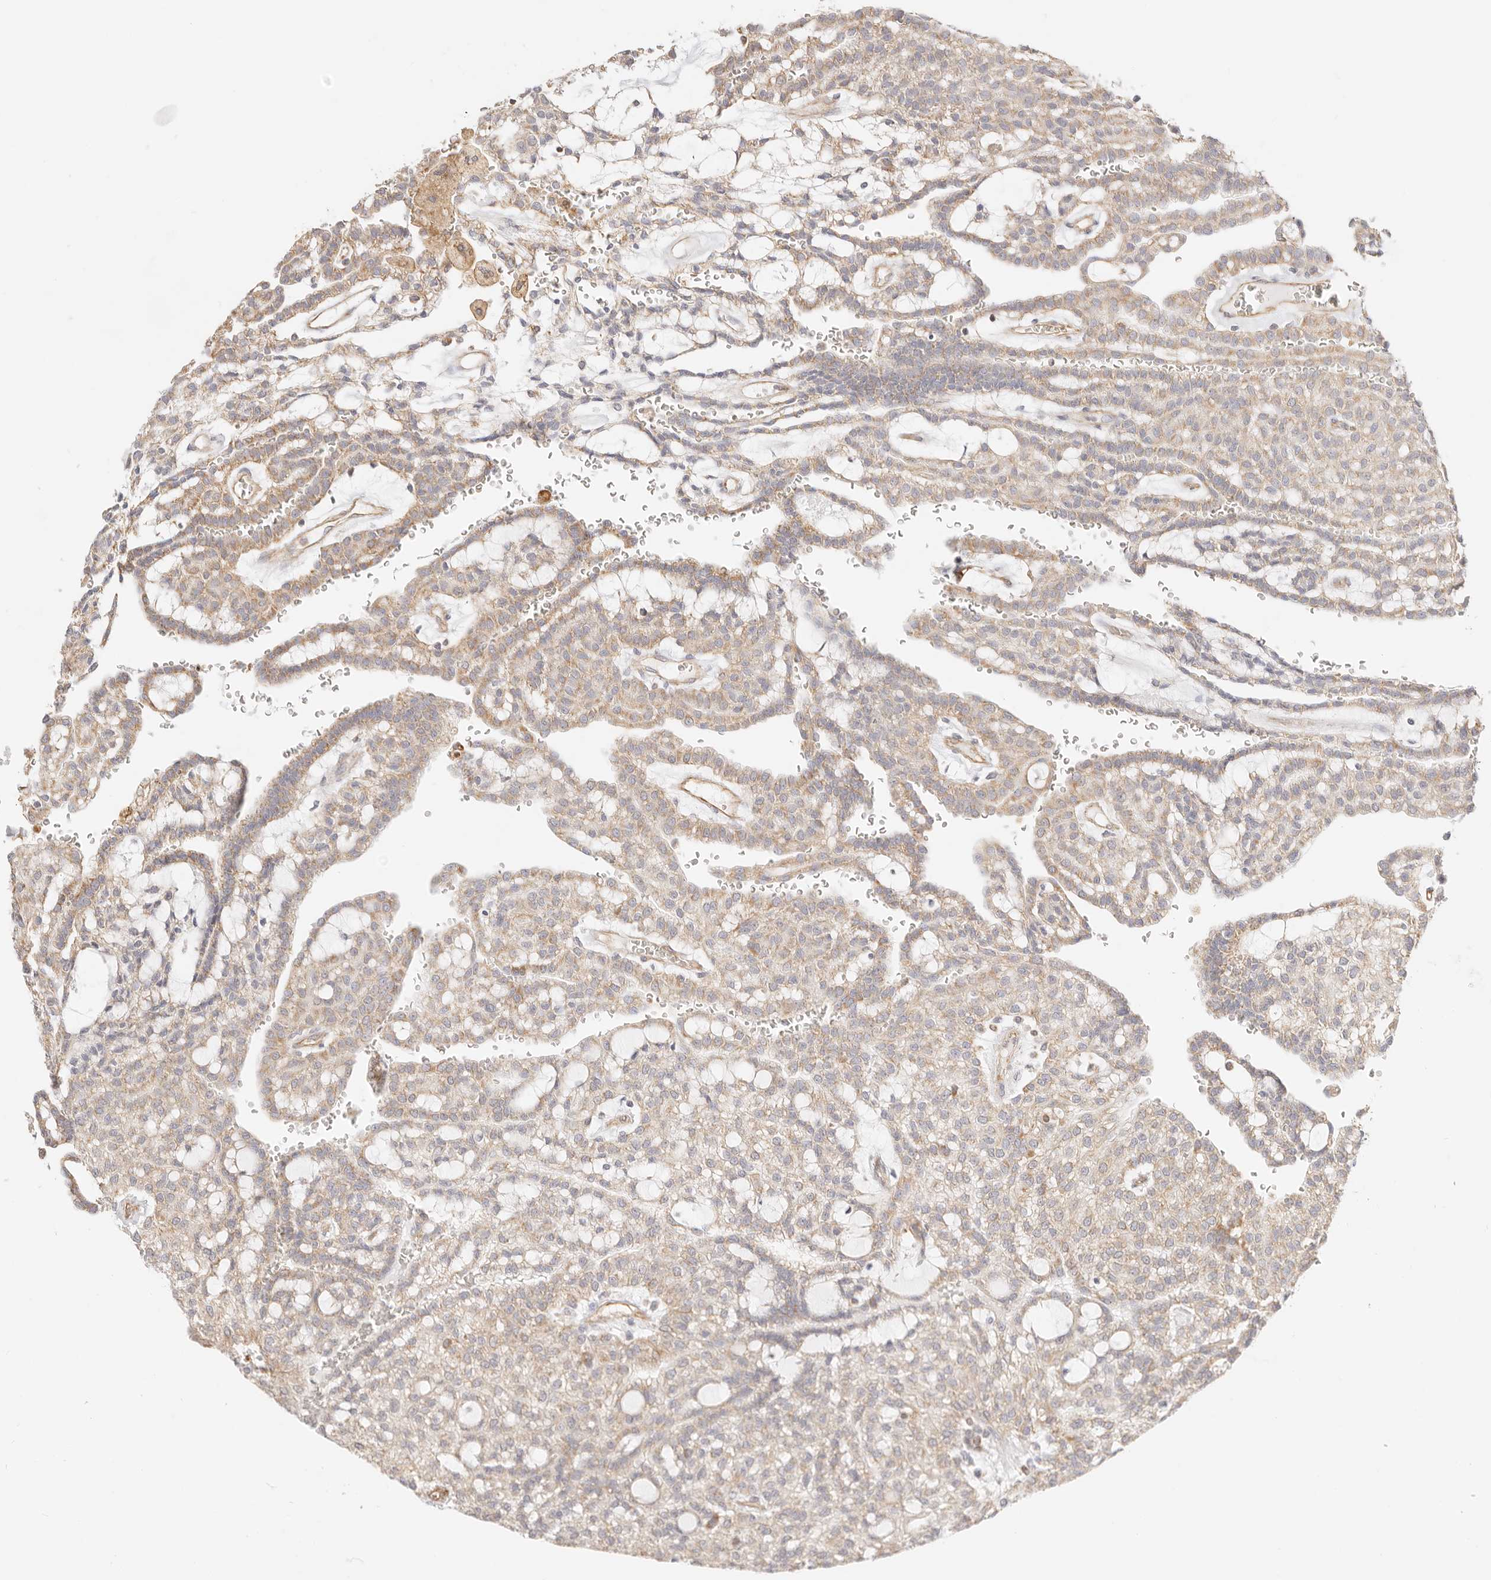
{"staining": {"intensity": "weak", "quantity": ">75%", "location": "cytoplasmic/membranous"}, "tissue": "renal cancer", "cell_type": "Tumor cells", "image_type": "cancer", "snomed": [{"axis": "morphology", "description": "Adenocarcinoma, NOS"}, {"axis": "topography", "description": "Kidney"}], "caption": "Adenocarcinoma (renal) was stained to show a protein in brown. There is low levels of weak cytoplasmic/membranous expression in approximately >75% of tumor cells.", "gene": "ZC3H11A", "patient": {"sex": "male", "age": 63}}